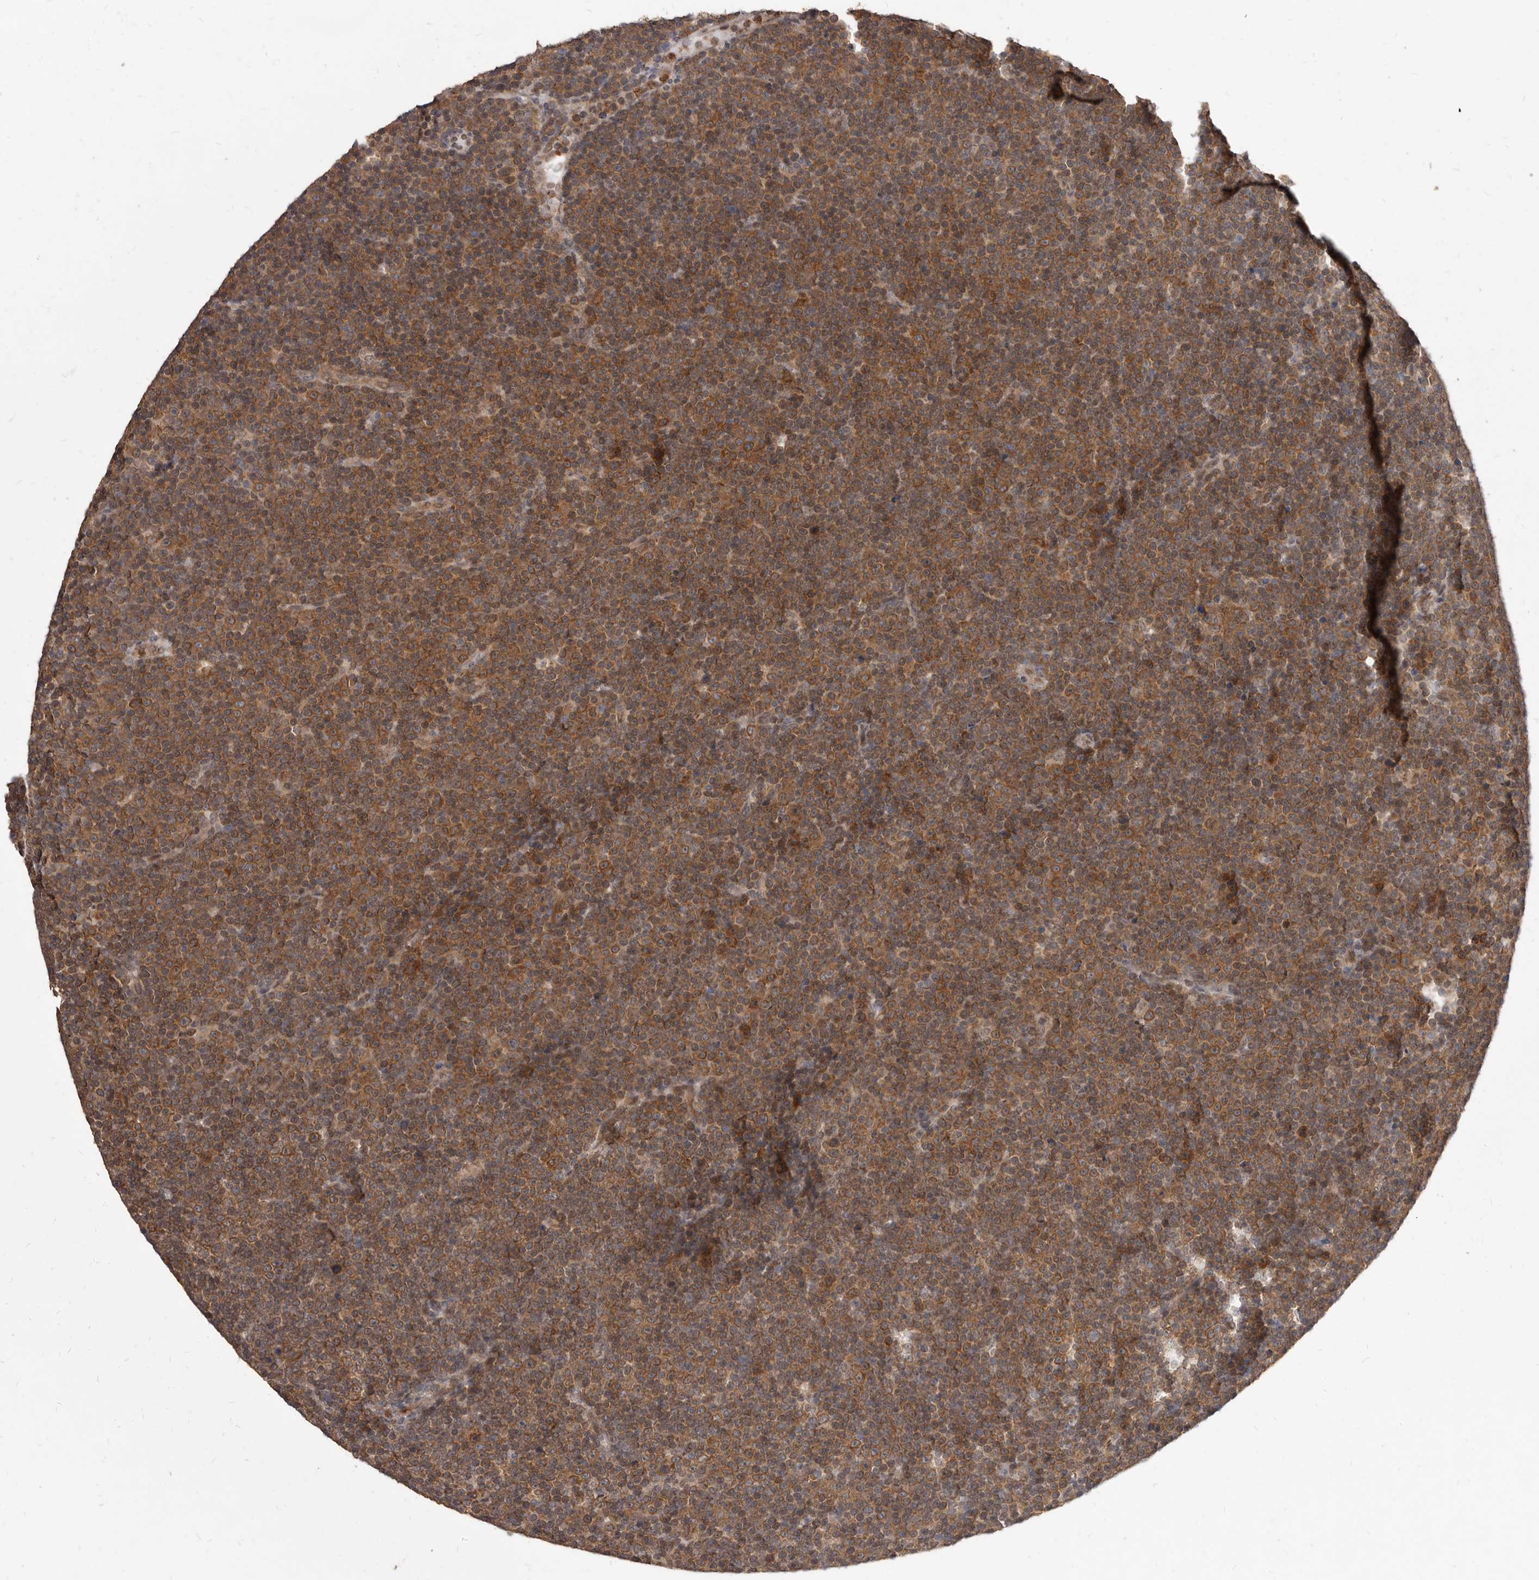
{"staining": {"intensity": "moderate", "quantity": ">75%", "location": "cytoplasmic/membranous"}, "tissue": "lymphoma", "cell_type": "Tumor cells", "image_type": "cancer", "snomed": [{"axis": "morphology", "description": "Malignant lymphoma, non-Hodgkin's type, Low grade"}, {"axis": "topography", "description": "Lymph node"}], "caption": "A medium amount of moderate cytoplasmic/membranous expression is identified in approximately >75% of tumor cells in malignant lymphoma, non-Hodgkin's type (low-grade) tissue.", "gene": "ACLY", "patient": {"sex": "female", "age": 67}}